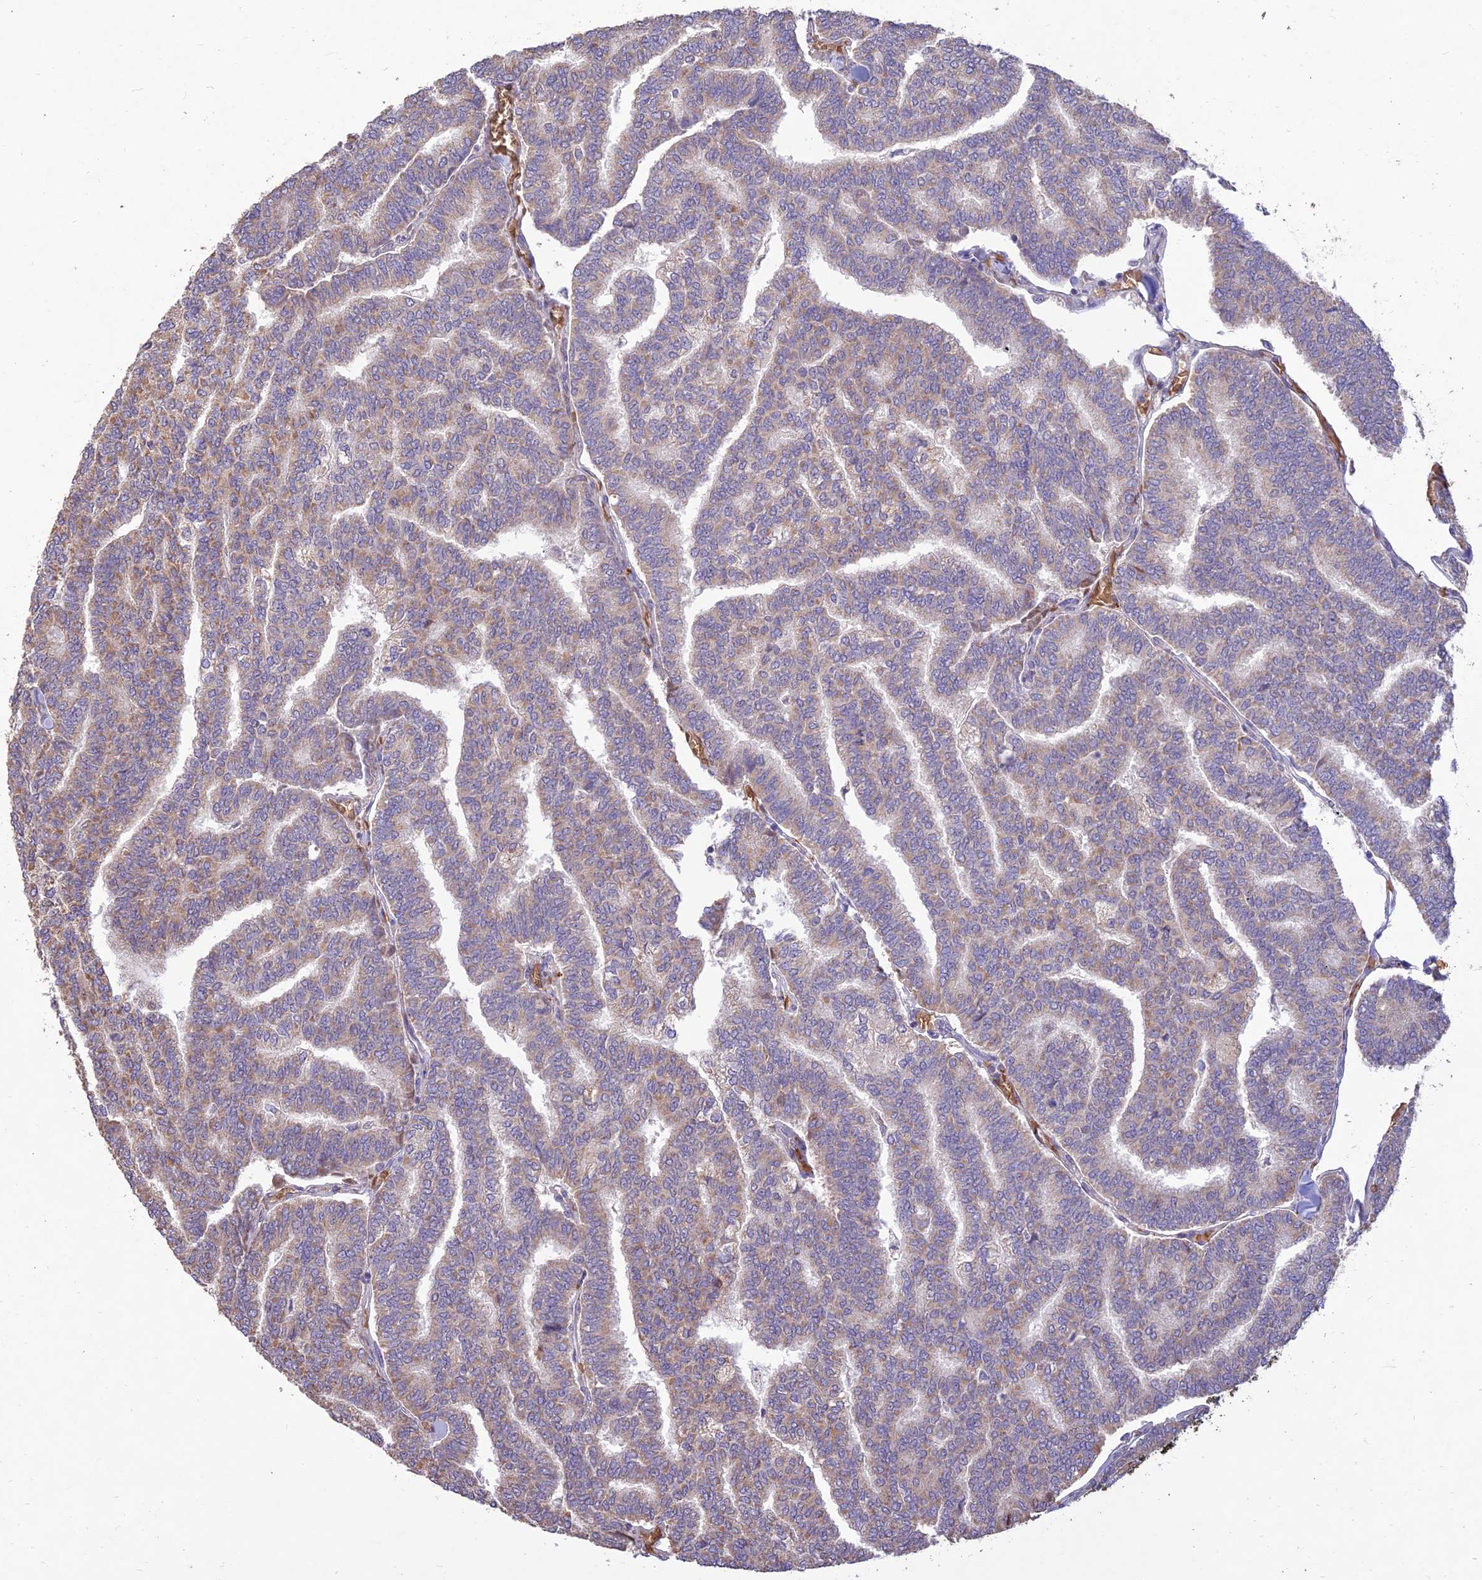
{"staining": {"intensity": "weak", "quantity": "25%-75%", "location": "cytoplasmic/membranous"}, "tissue": "thyroid cancer", "cell_type": "Tumor cells", "image_type": "cancer", "snomed": [{"axis": "morphology", "description": "Papillary adenocarcinoma, NOS"}, {"axis": "topography", "description": "Thyroid gland"}], "caption": "A photomicrograph of thyroid papillary adenocarcinoma stained for a protein demonstrates weak cytoplasmic/membranous brown staining in tumor cells. (DAB IHC, brown staining for protein, blue staining for nuclei).", "gene": "PPP1R11", "patient": {"sex": "female", "age": 35}}